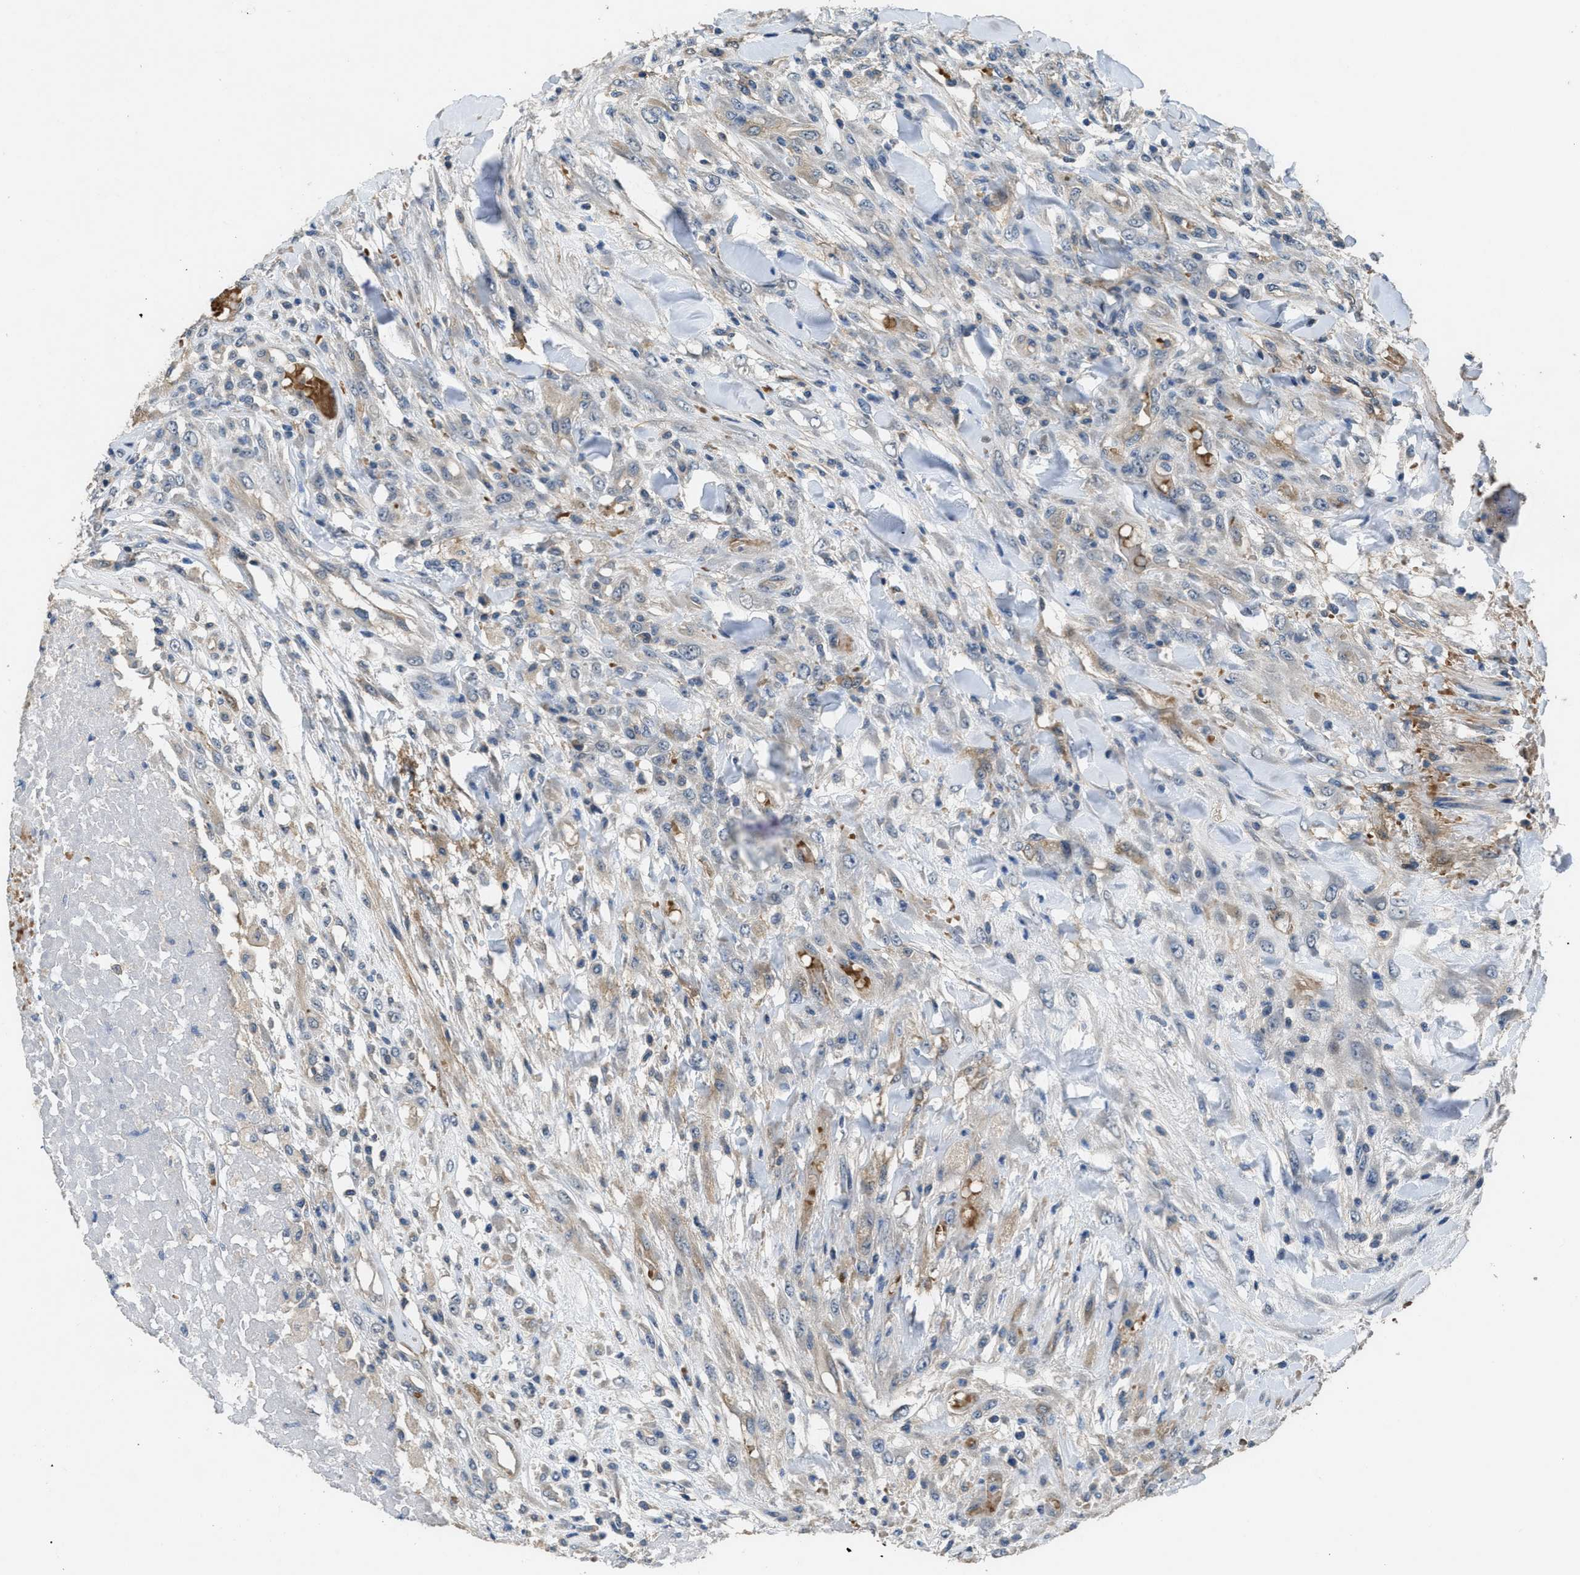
{"staining": {"intensity": "weak", "quantity": "25%-75%", "location": "cytoplasmic/membranous"}, "tissue": "testis cancer", "cell_type": "Tumor cells", "image_type": "cancer", "snomed": [{"axis": "morphology", "description": "Seminoma, NOS"}, {"axis": "topography", "description": "Testis"}], "caption": "Weak cytoplasmic/membranous protein staining is present in about 25%-75% of tumor cells in testis cancer (seminoma).", "gene": "DGKE", "patient": {"sex": "male", "age": 59}}